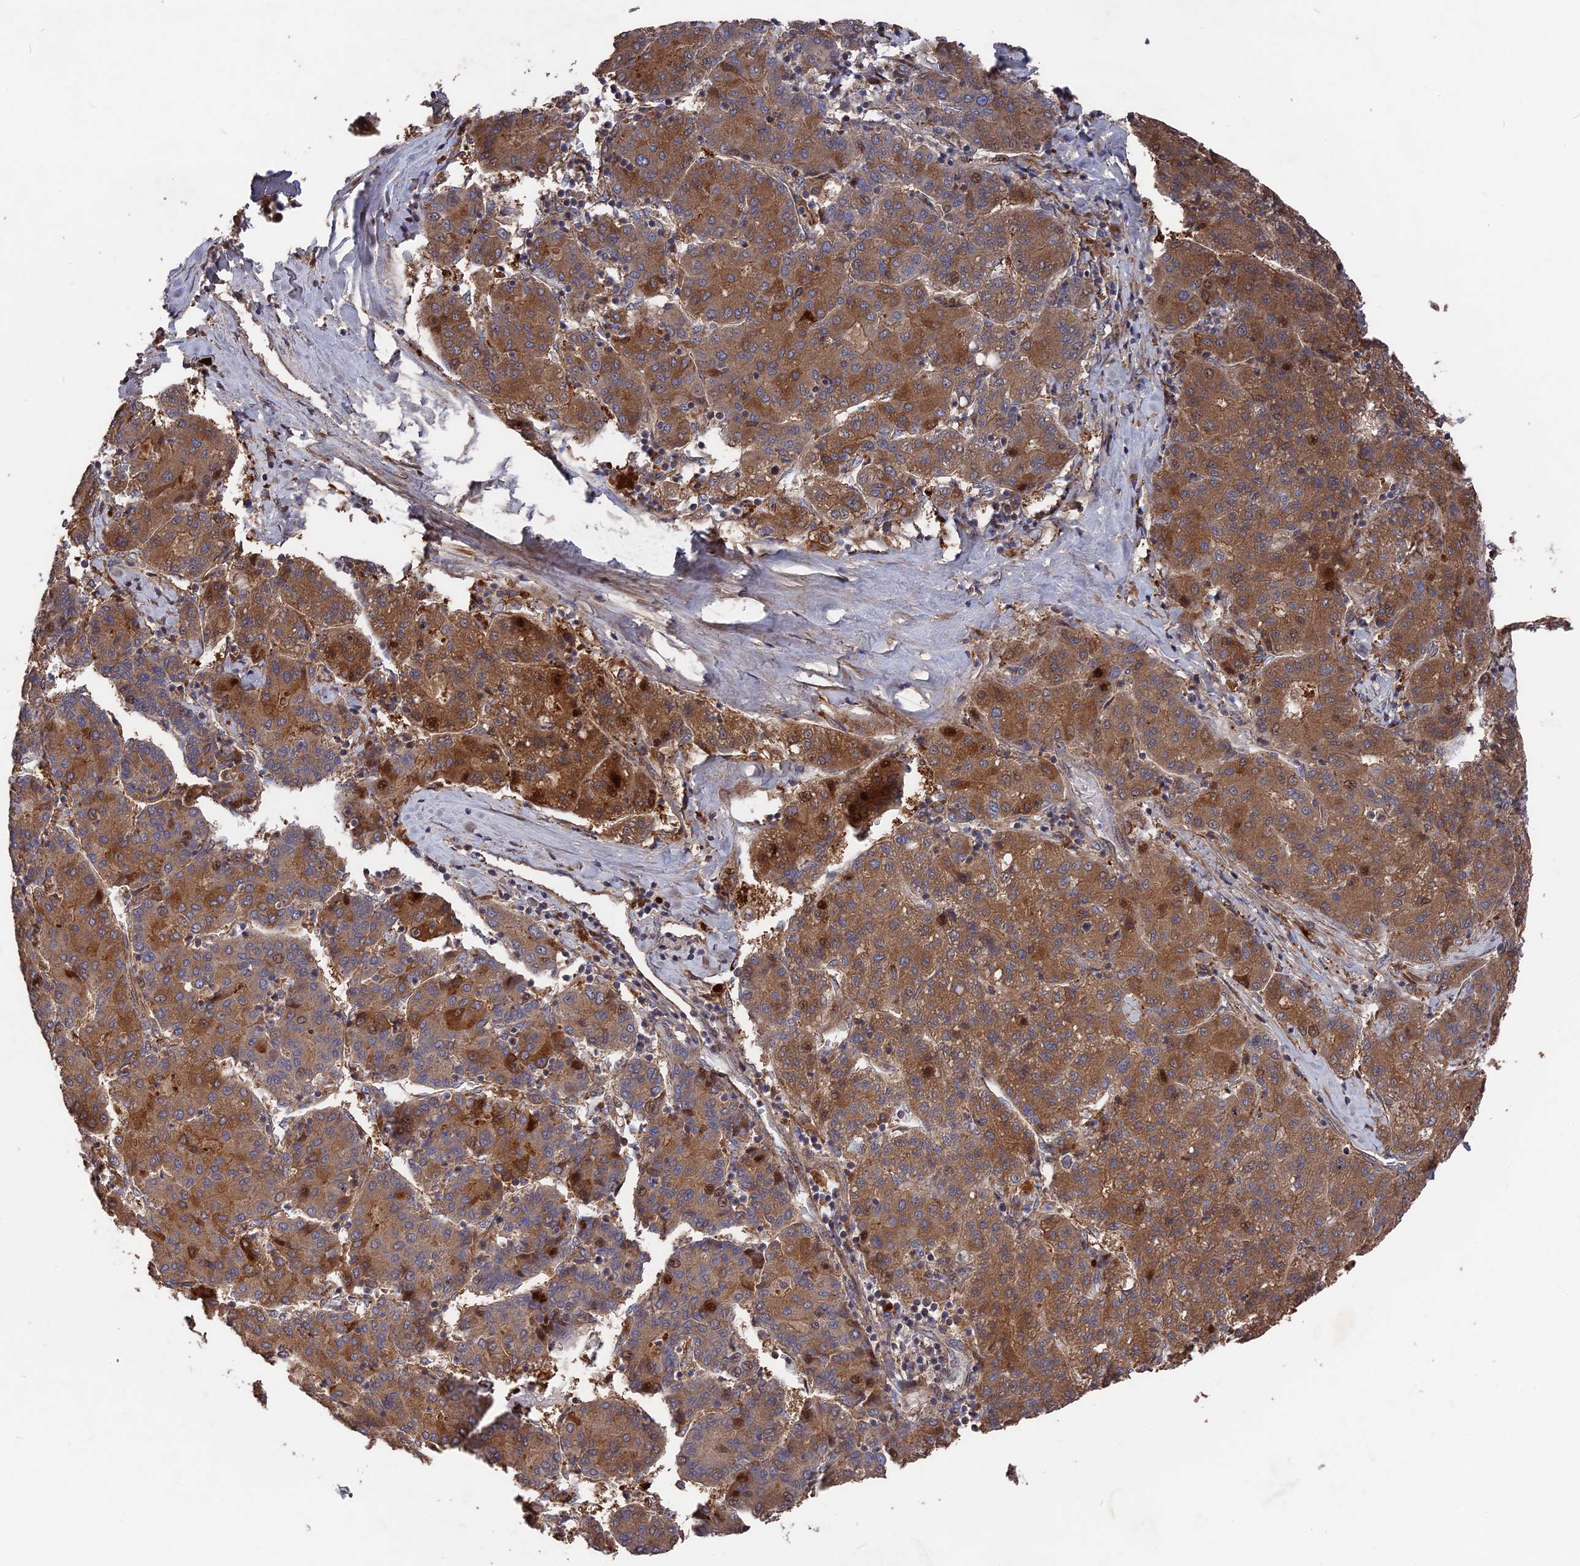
{"staining": {"intensity": "moderate", "quantity": ">75%", "location": "cytoplasmic/membranous"}, "tissue": "liver cancer", "cell_type": "Tumor cells", "image_type": "cancer", "snomed": [{"axis": "morphology", "description": "Carcinoma, Hepatocellular, NOS"}, {"axis": "topography", "description": "Liver"}], "caption": "Protein staining reveals moderate cytoplasmic/membranous positivity in approximately >75% of tumor cells in liver cancer. The protein of interest is stained brown, and the nuclei are stained in blue (DAB (3,3'-diaminobenzidine) IHC with brightfield microscopy, high magnification).", "gene": "DEF8", "patient": {"sex": "male", "age": 65}}